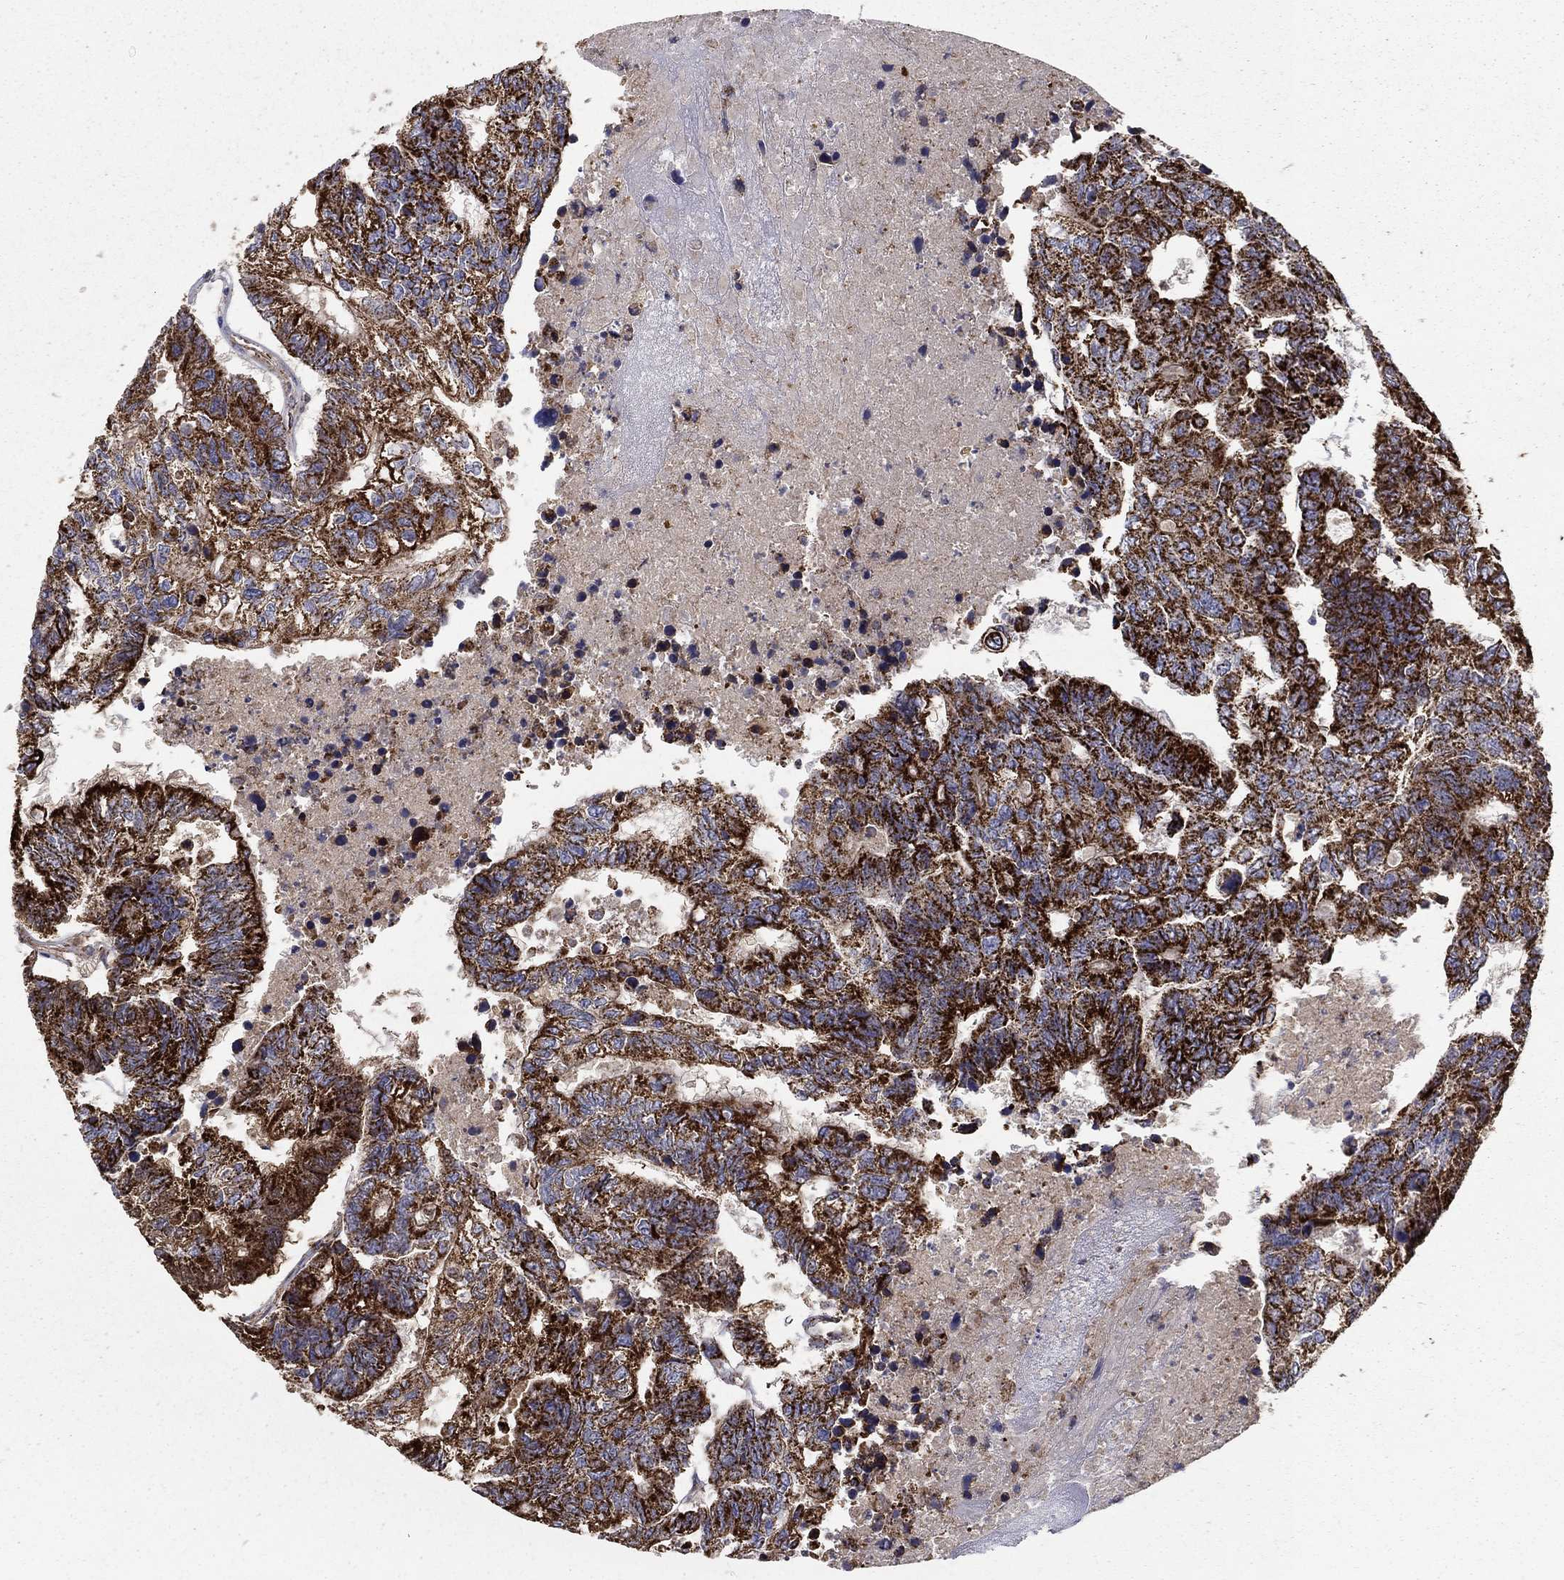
{"staining": {"intensity": "strong", "quantity": ">75%", "location": "cytoplasmic/membranous"}, "tissue": "colorectal cancer", "cell_type": "Tumor cells", "image_type": "cancer", "snomed": [{"axis": "morphology", "description": "Adenocarcinoma, NOS"}, {"axis": "topography", "description": "Colon"}], "caption": "Colorectal cancer stained with a protein marker reveals strong staining in tumor cells.", "gene": "GCSH", "patient": {"sex": "female", "age": 48}}